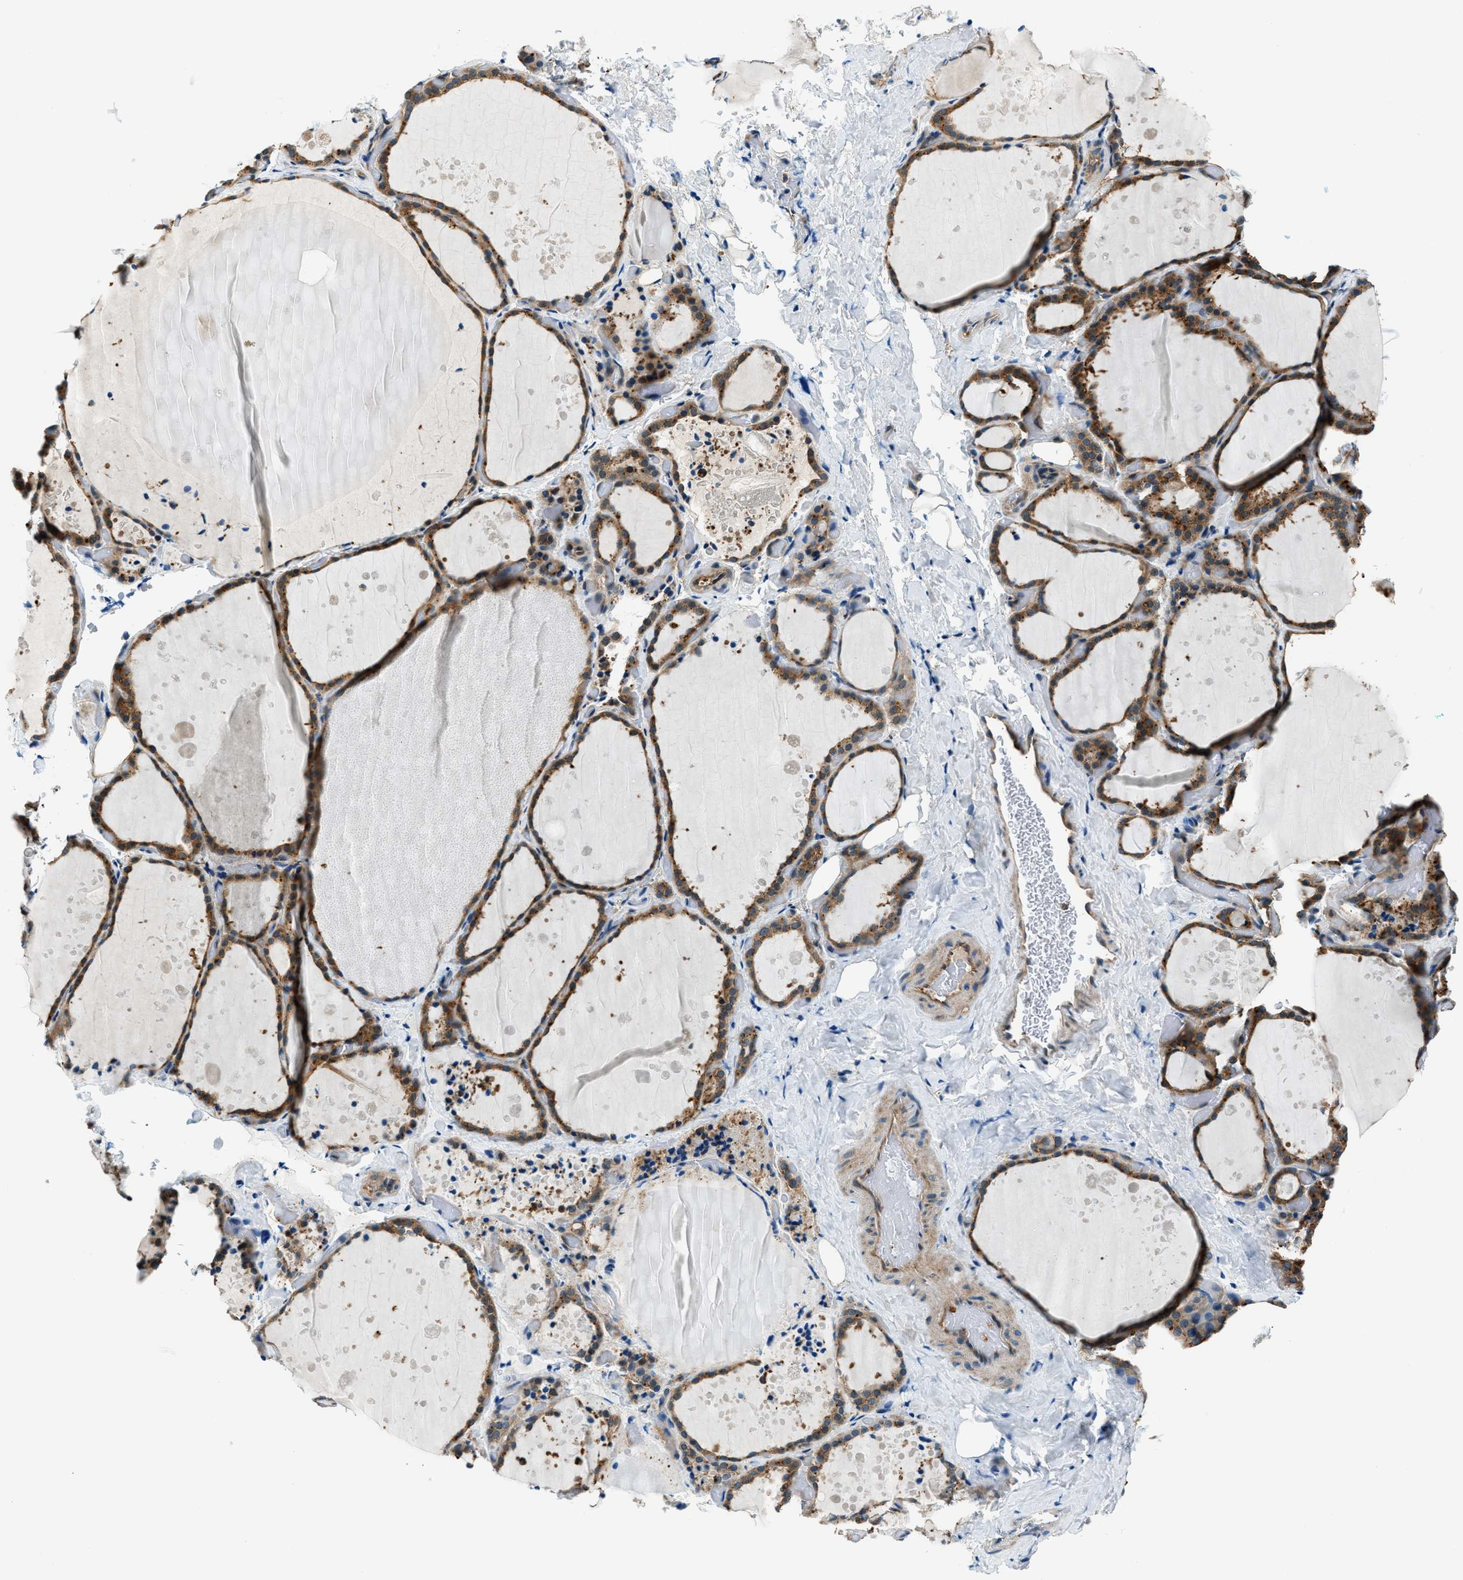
{"staining": {"intensity": "moderate", "quantity": ">75%", "location": "cytoplasmic/membranous"}, "tissue": "thyroid gland", "cell_type": "Glandular cells", "image_type": "normal", "snomed": [{"axis": "morphology", "description": "Normal tissue, NOS"}, {"axis": "topography", "description": "Thyroid gland"}], "caption": "Immunohistochemical staining of benign human thyroid gland shows moderate cytoplasmic/membranous protein positivity in about >75% of glandular cells. Nuclei are stained in blue.", "gene": "SLC19A2", "patient": {"sex": "female", "age": 44}}